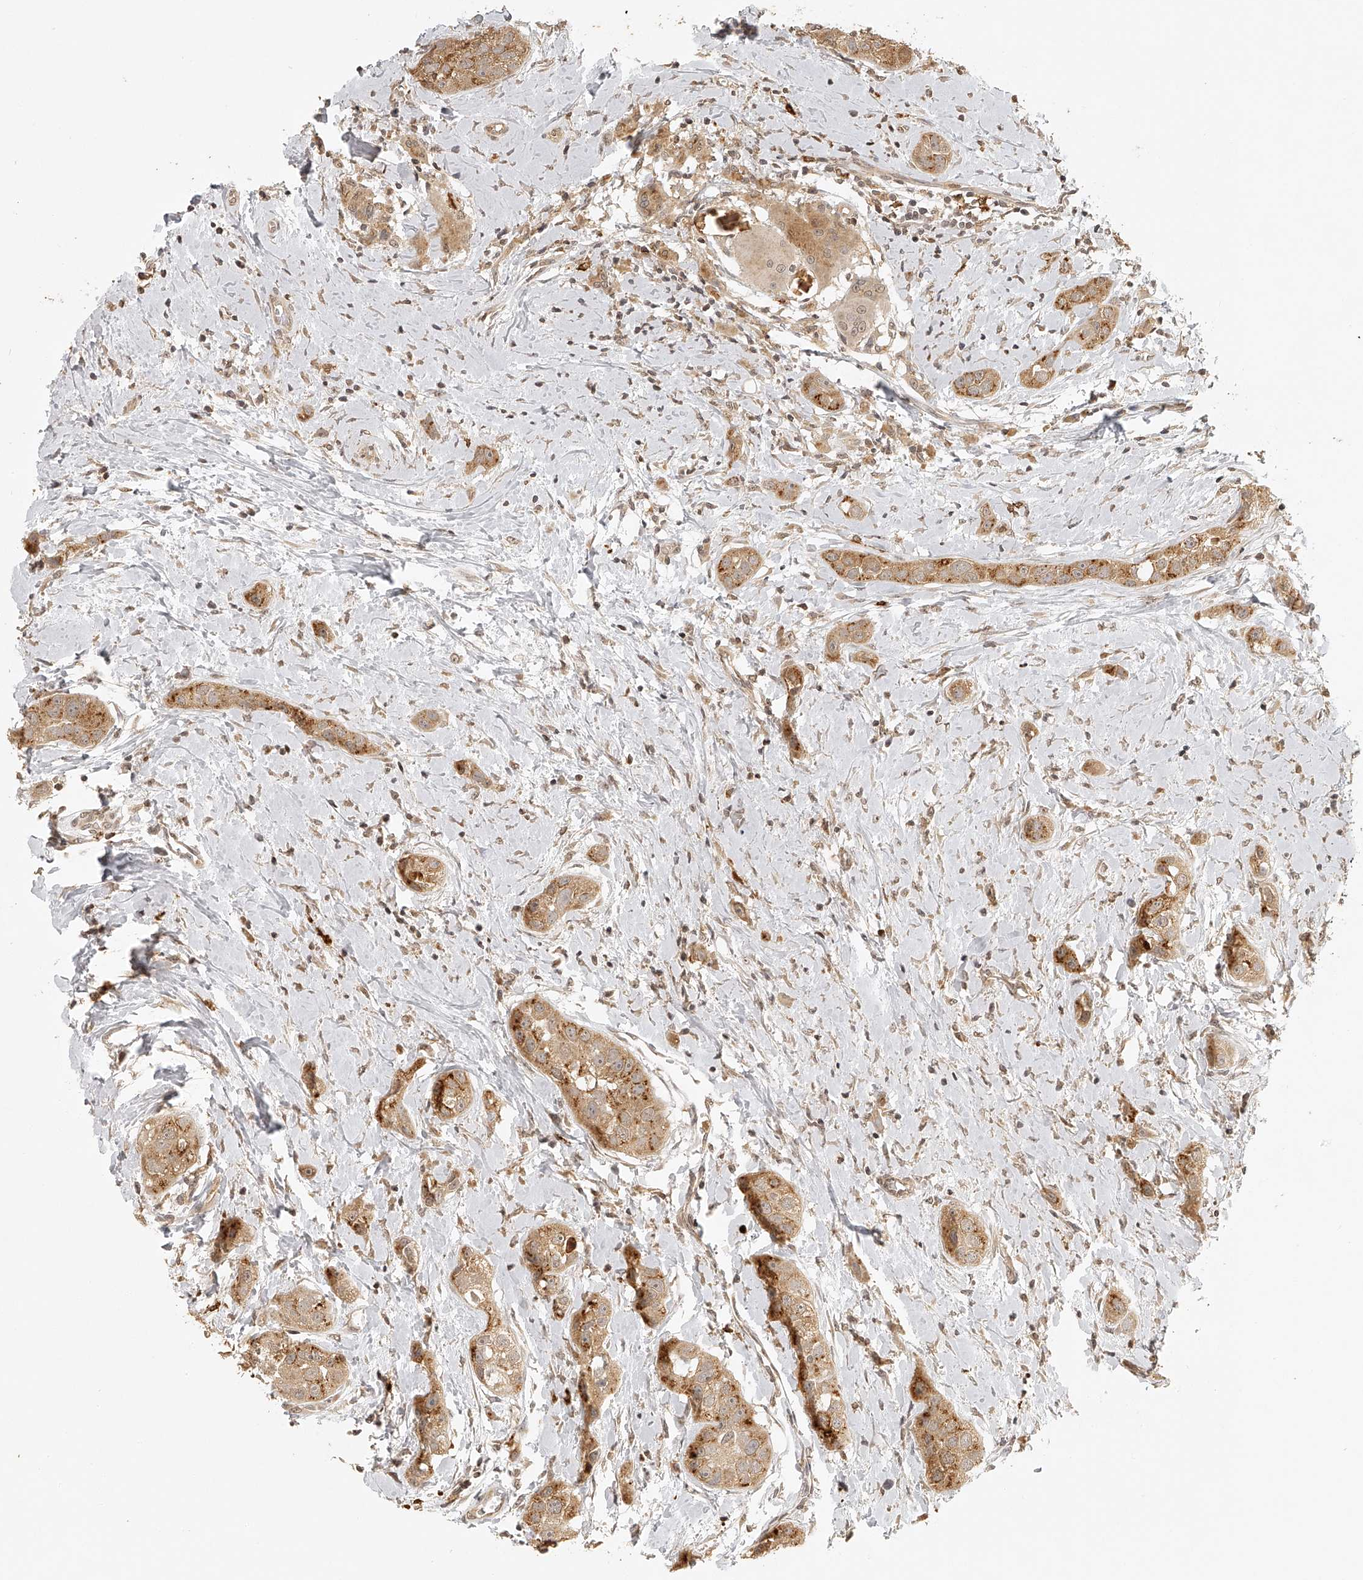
{"staining": {"intensity": "moderate", "quantity": ">75%", "location": "cytoplasmic/membranous"}, "tissue": "head and neck cancer", "cell_type": "Tumor cells", "image_type": "cancer", "snomed": [{"axis": "morphology", "description": "Normal tissue, NOS"}, {"axis": "morphology", "description": "Squamous cell carcinoma, NOS"}, {"axis": "topography", "description": "Skeletal muscle"}, {"axis": "topography", "description": "Head-Neck"}], "caption": "Human head and neck squamous cell carcinoma stained with a protein marker exhibits moderate staining in tumor cells.", "gene": "BCL2L11", "patient": {"sex": "male", "age": 51}}